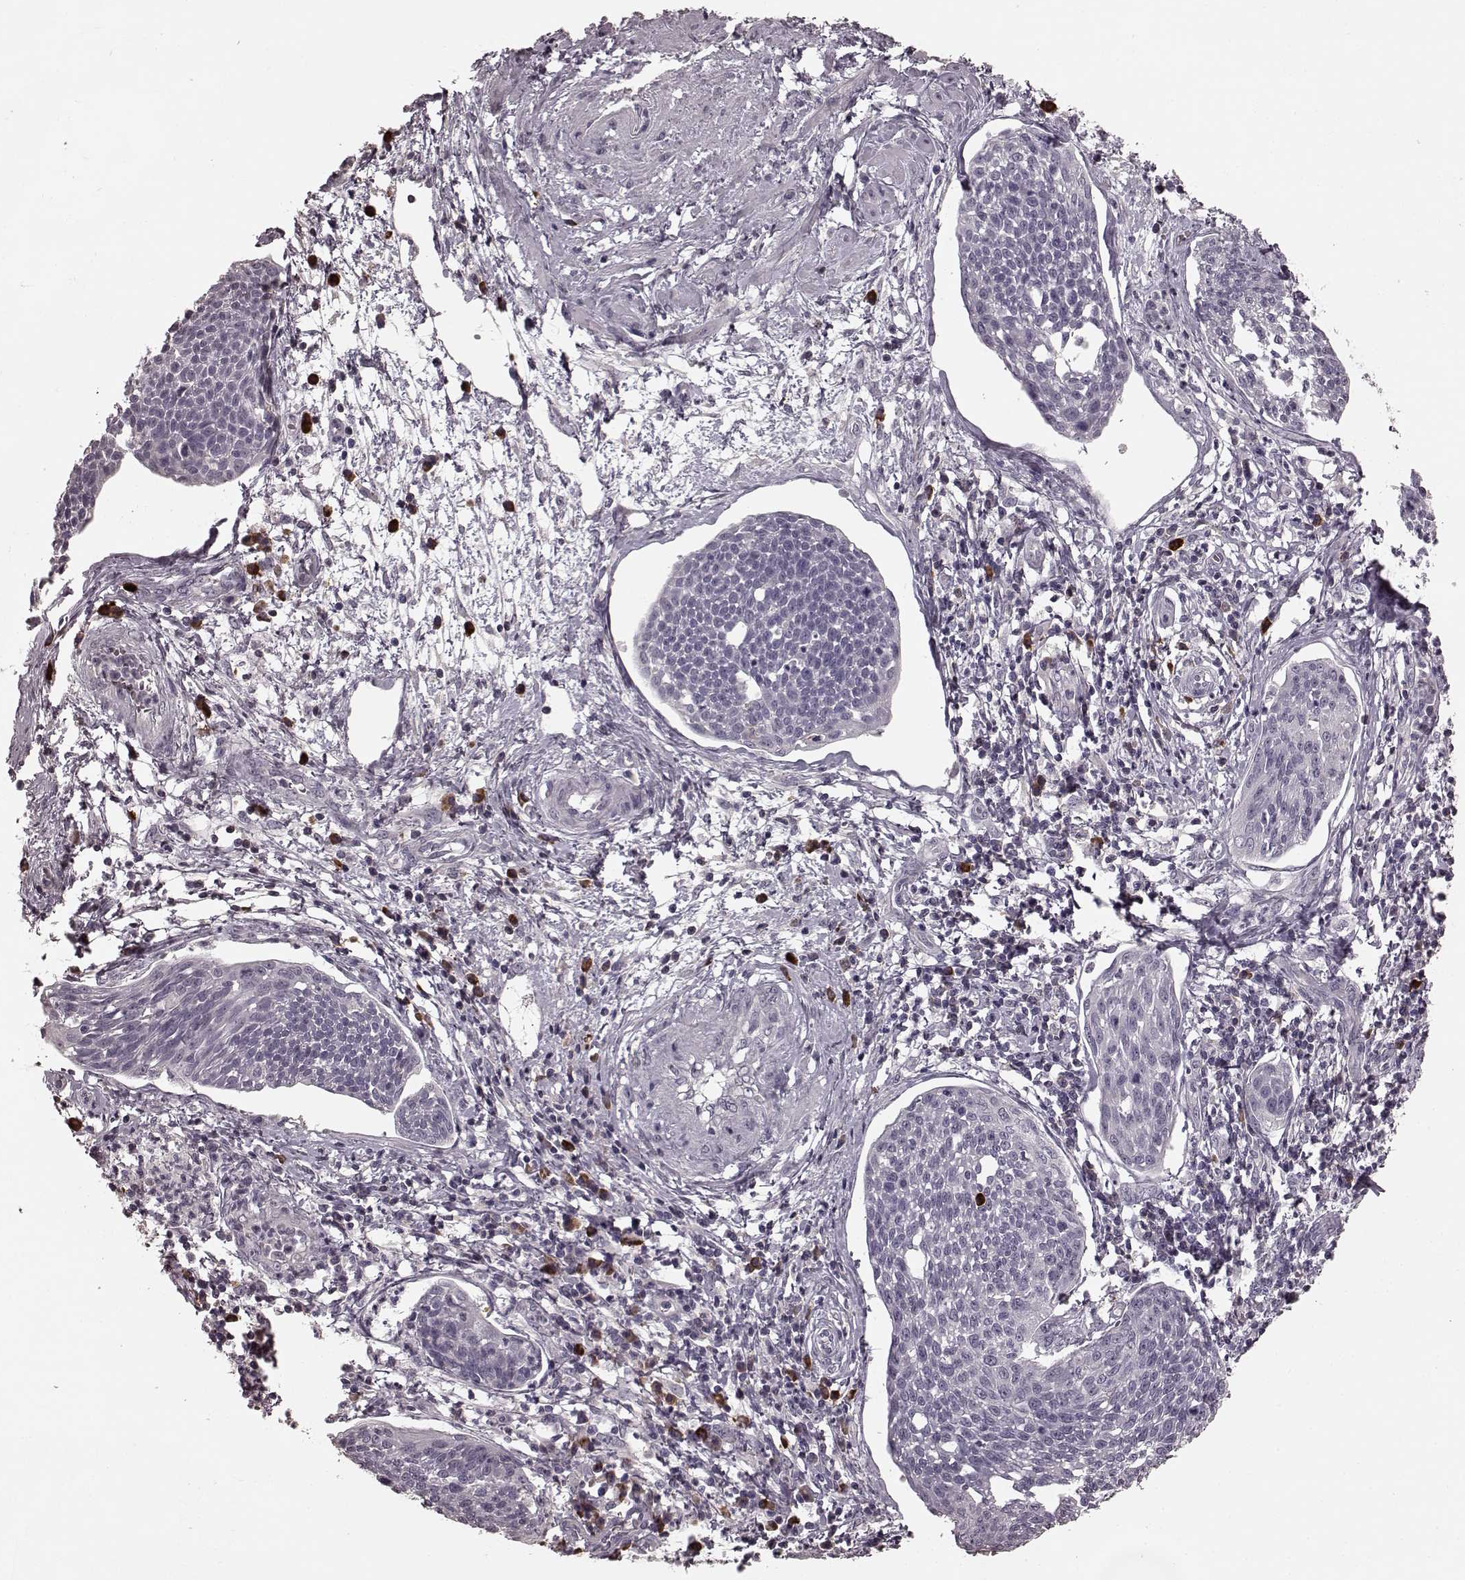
{"staining": {"intensity": "negative", "quantity": "none", "location": "none"}, "tissue": "cervical cancer", "cell_type": "Tumor cells", "image_type": "cancer", "snomed": [{"axis": "morphology", "description": "Squamous cell carcinoma, NOS"}, {"axis": "topography", "description": "Cervix"}], "caption": "Histopathology image shows no significant protein expression in tumor cells of cervical cancer (squamous cell carcinoma). (DAB immunohistochemistry (IHC), high magnification).", "gene": "CD28", "patient": {"sex": "female", "age": 34}}